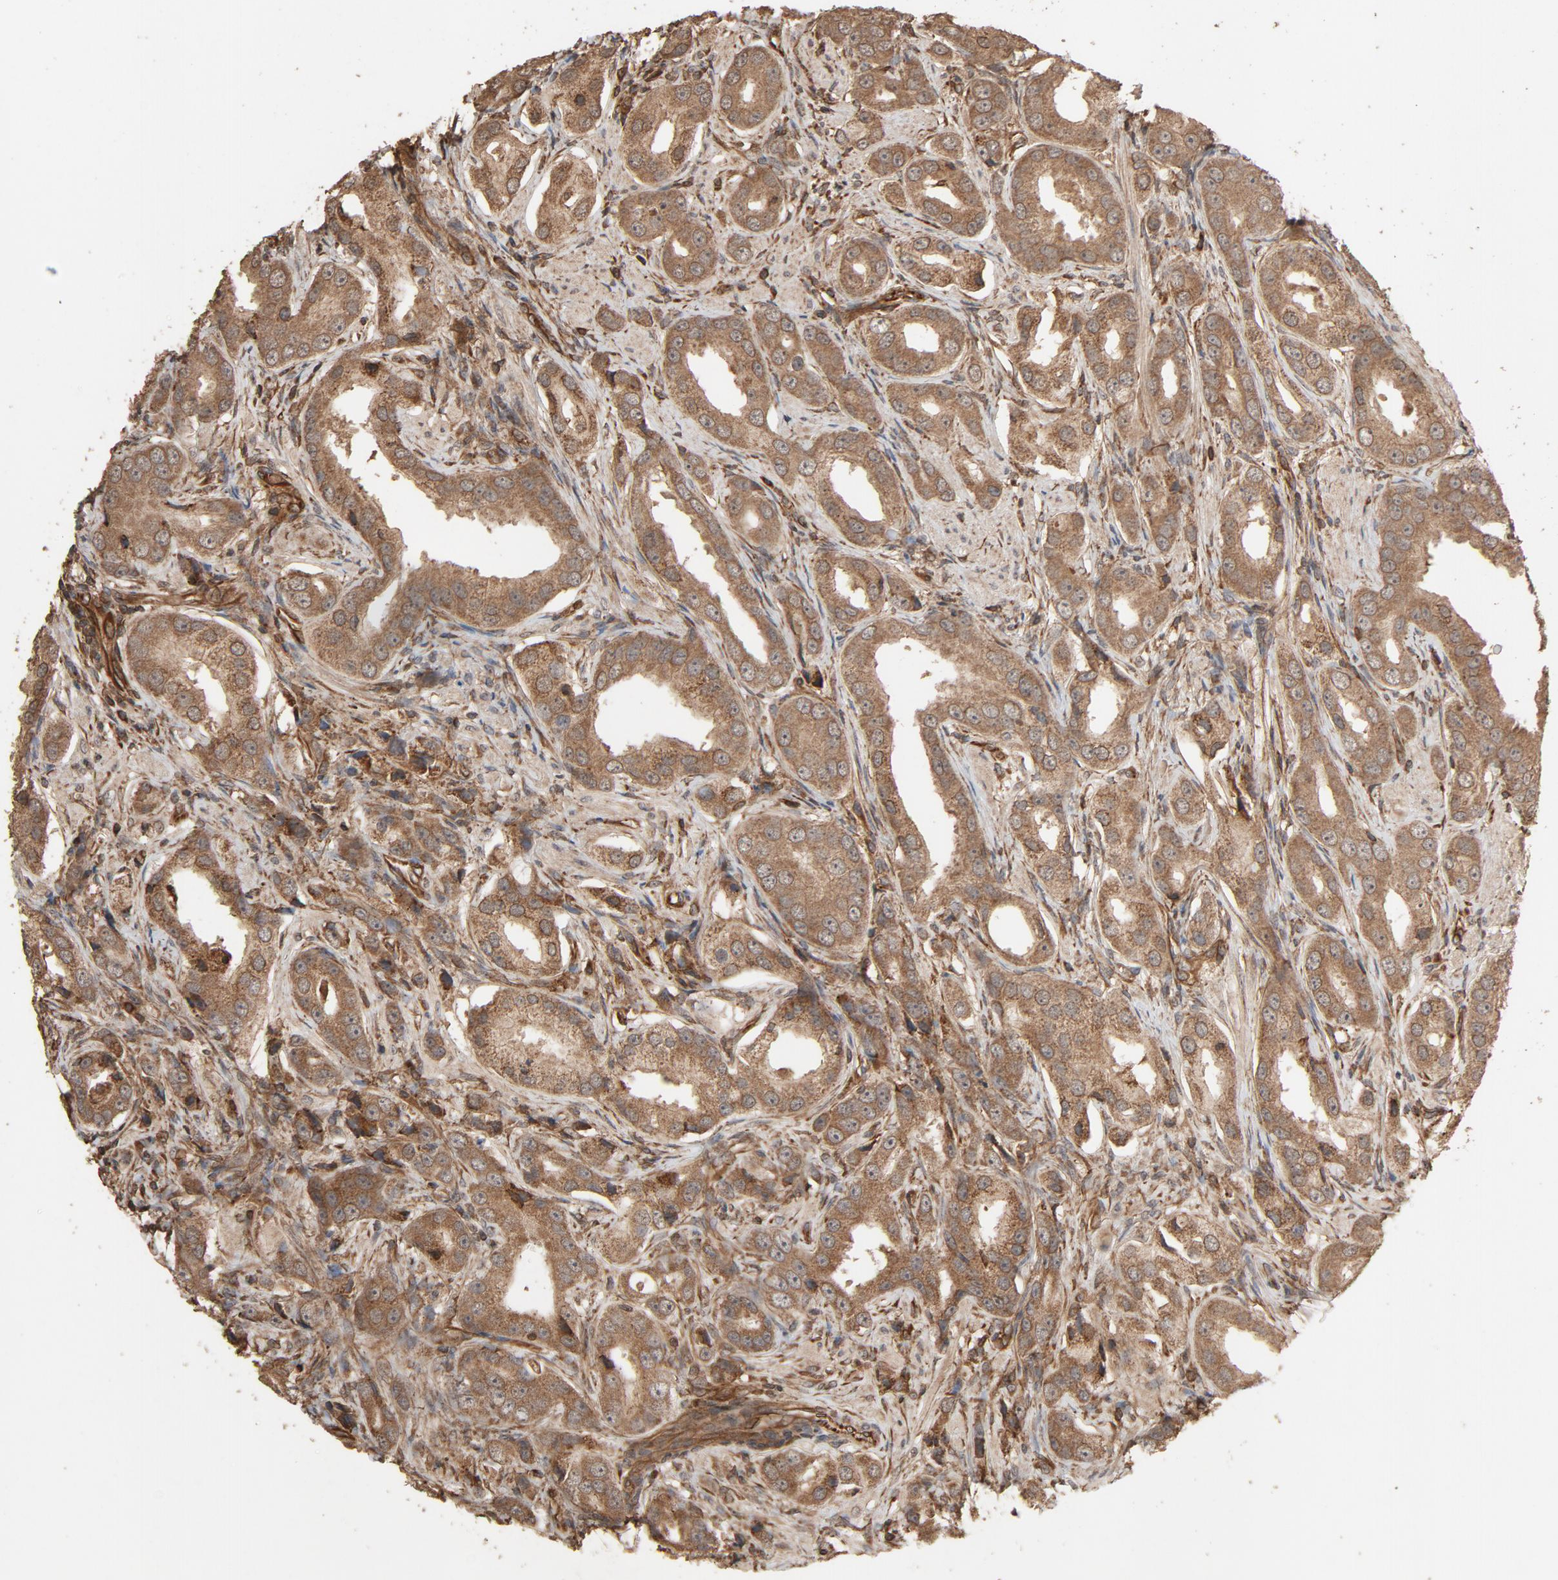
{"staining": {"intensity": "moderate", "quantity": "25%-75%", "location": "cytoplasmic/membranous"}, "tissue": "prostate cancer", "cell_type": "Tumor cells", "image_type": "cancer", "snomed": [{"axis": "morphology", "description": "Adenocarcinoma, Medium grade"}, {"axis": "topography", "description": "Prostate"}], "caption": "This histopathology image reveals prostate medium-grade adenocarcinoma stained with IHC to label a protein in brown. The cytoplasmic/membranous of tumor cells show moderate positivity for the protein. Nuclei are counter-stained blue.", "gene": "RPS6KA6", "patient": {"sex": "male", "age": 53}}